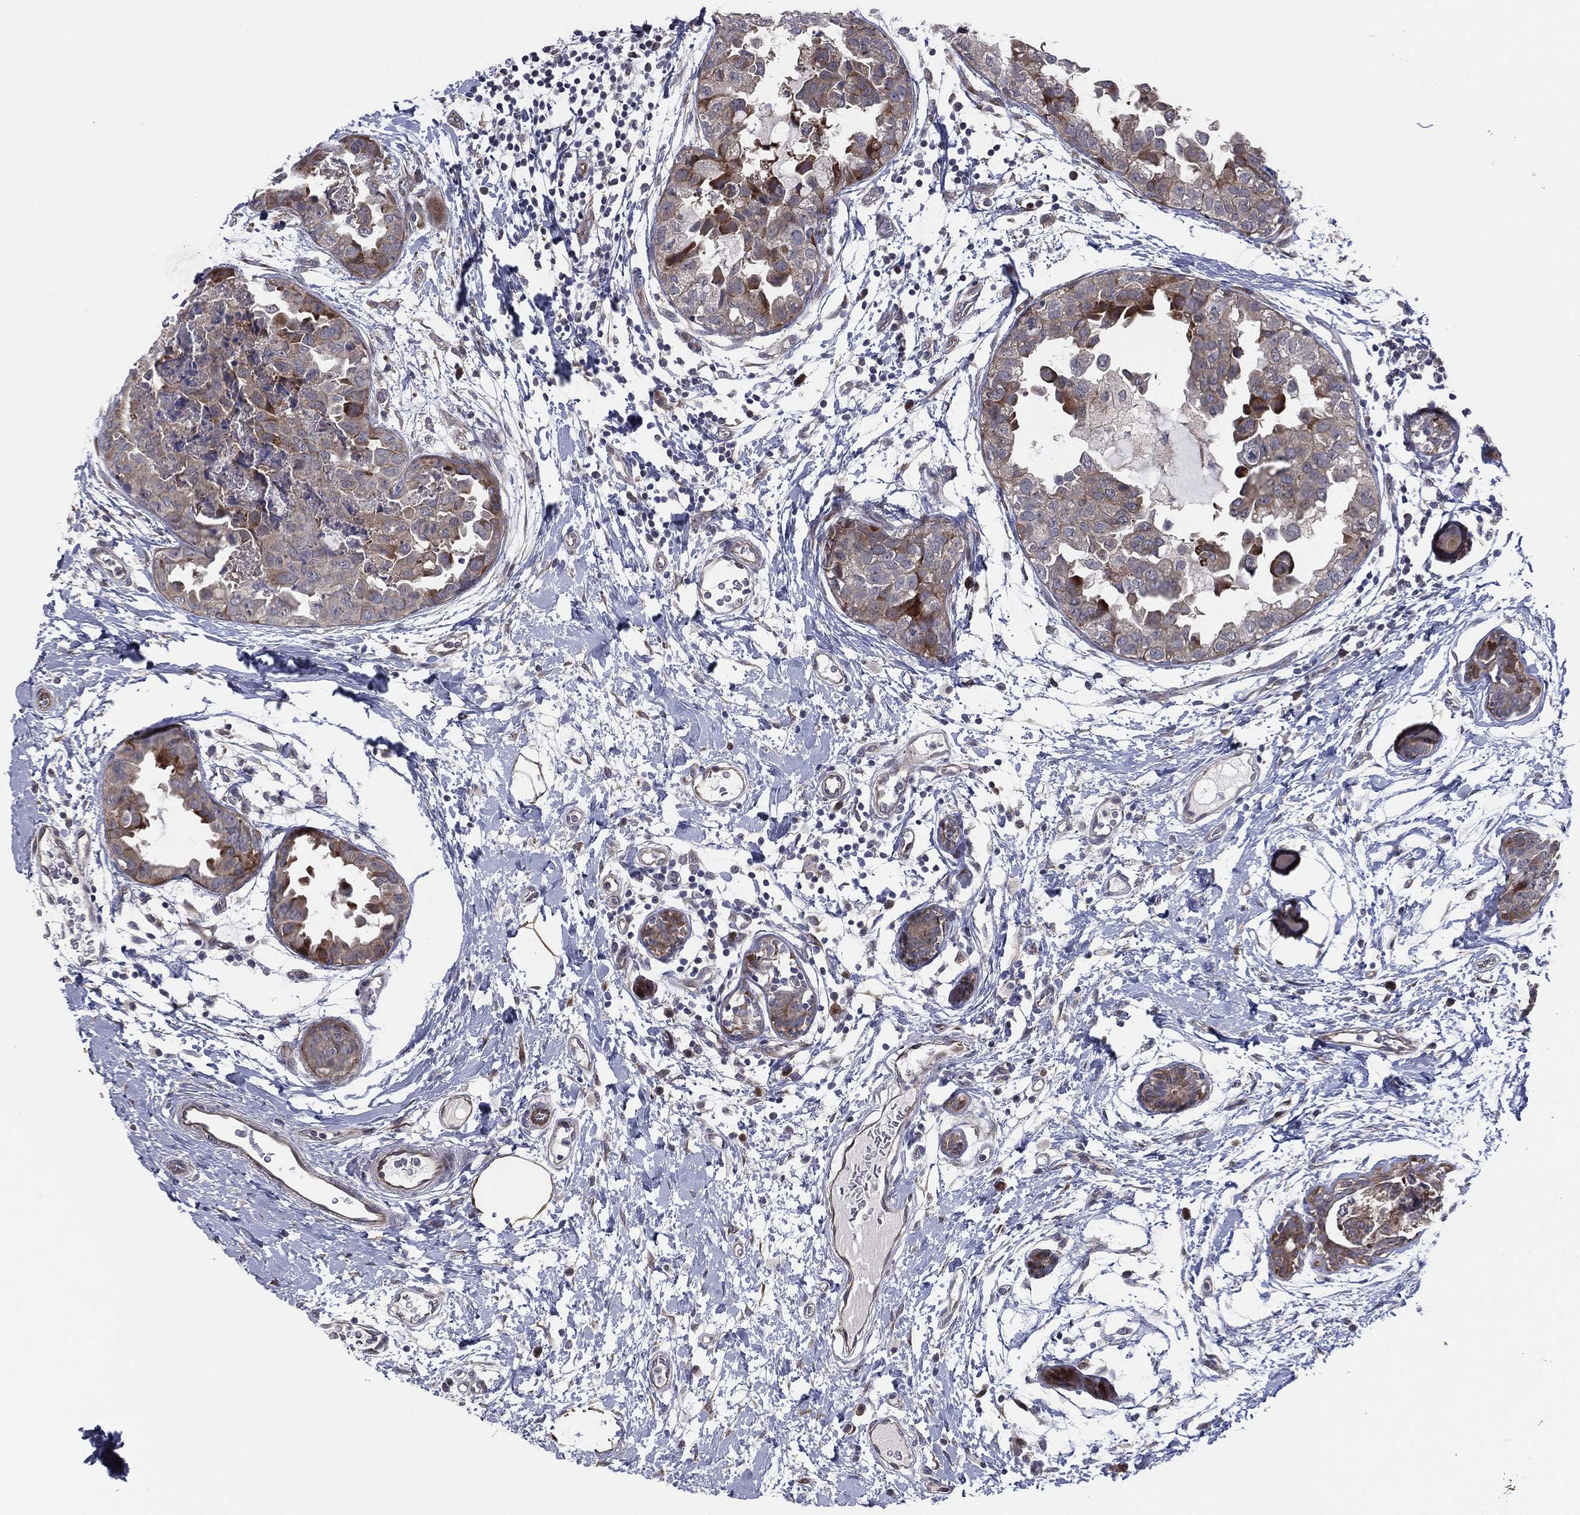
{"staining": {"intensity": "weak", "quantity": ">75%", "location": "cytoplasmic/membranous"}, "tissue": "breast cancer", "cell_type": "Tumor cells", "image_type": "cancer", "snomed": [{"axis": "morphology", "description": "Normal tissue, NOS"}, {"axis": "morphology", "description": "Duct carcinoma"}, {"axis": "topography", "description": "Breast"}], "caption": "Immunohistochemistry (IHC) histopathology image of neoplastic tissue: human breast cancer (invasive ductal carcinoma) stained using immunohistochemistry exhibits low levels of weak protein expression localized specifically in the cytoplasmic/membranous of tumor cells, appearing as a cytoplasmic/membranous brown color.", "gene": "UTP14A", "patient": {"sex": "female", "age": 40}}